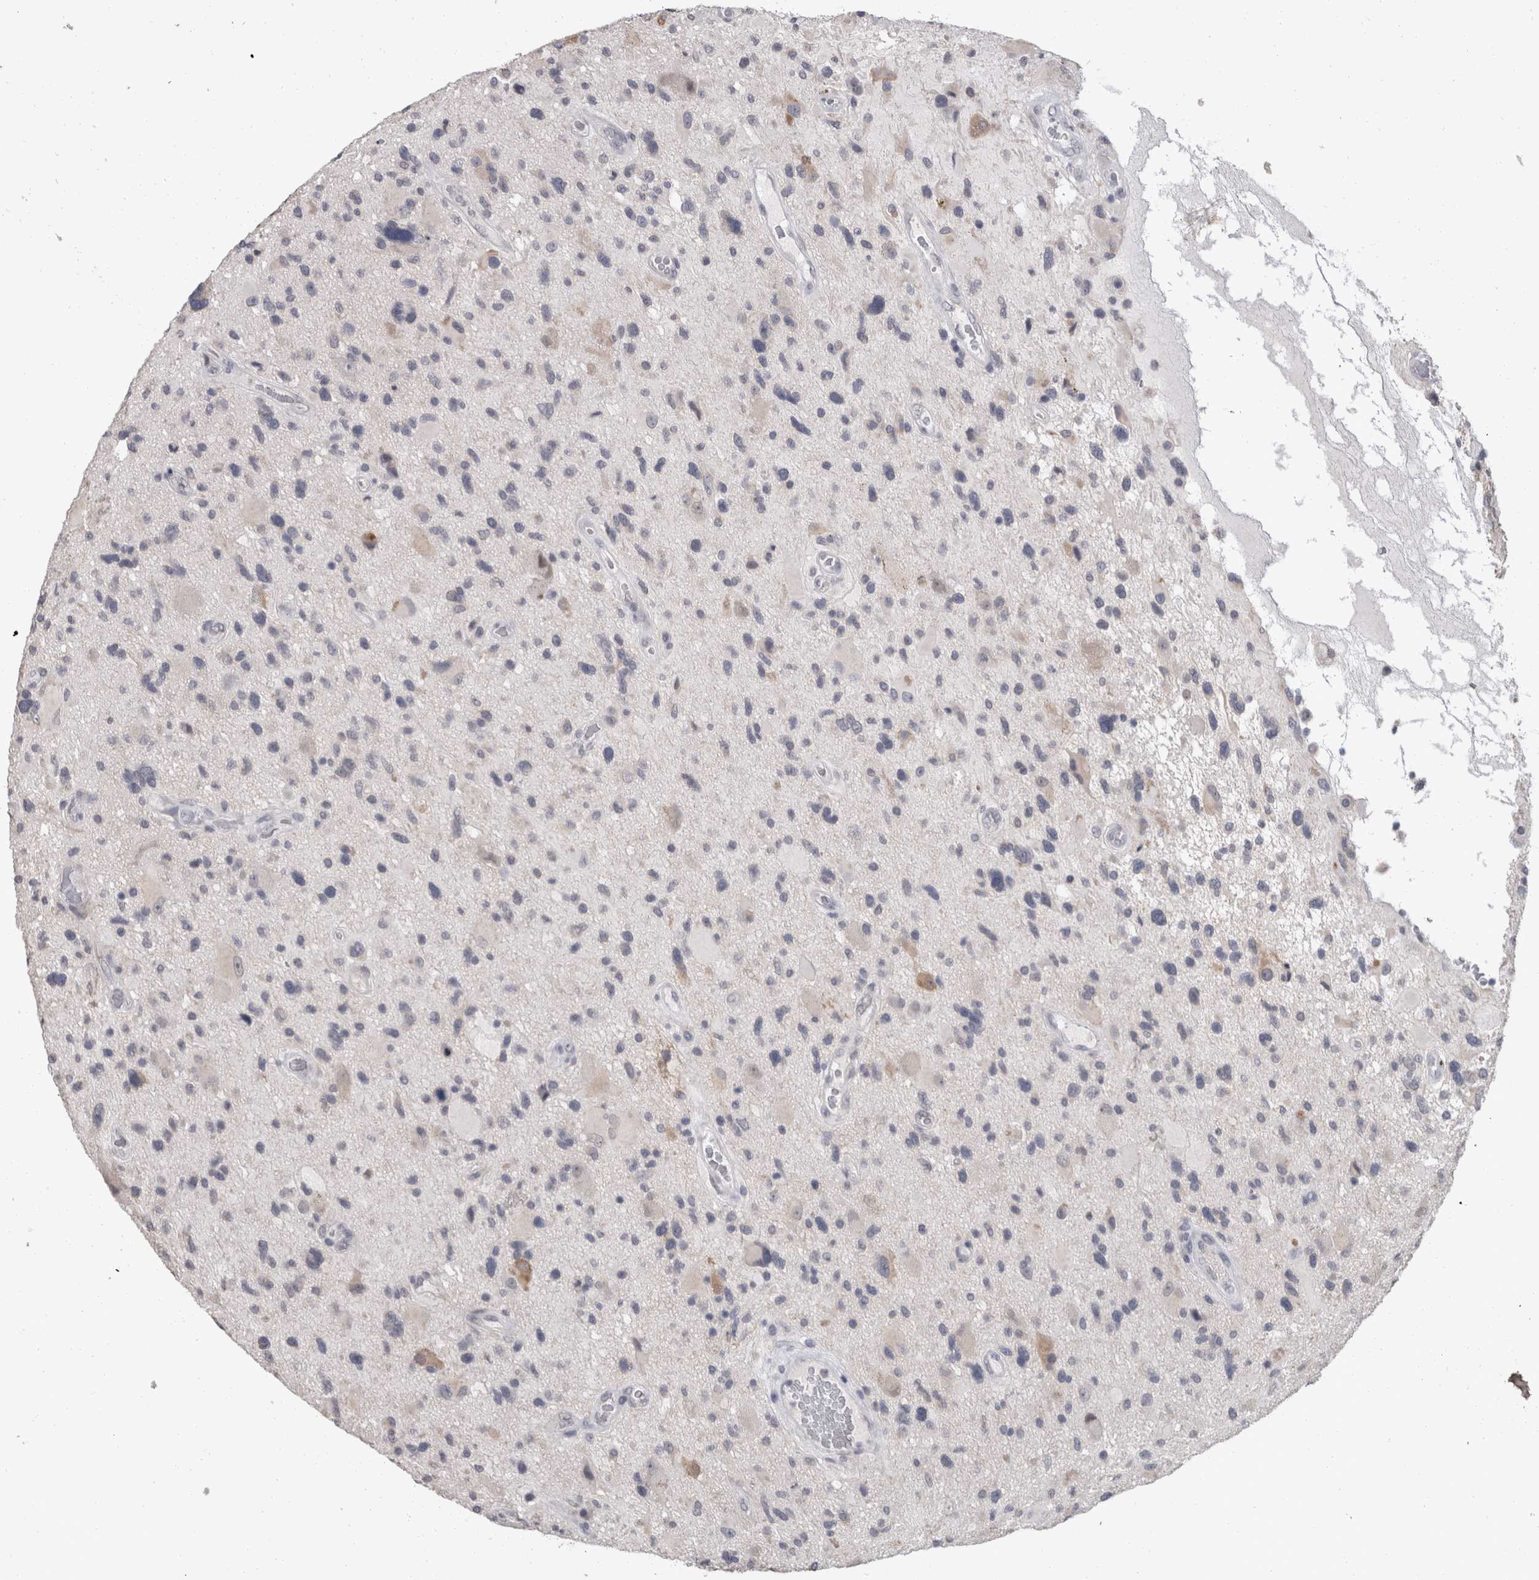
{"staining": {"intensity": "negative", "quantity": "none", "location": "none"}, "tissue": "glioma", "cell_type": "Tumor cells", "image_type": "cancer", "snomed": [{"axis": "morphology", "description": "Glioma, malignant, High grade"}, {"axis": "topography", "description": "Brain"}], "caption": "A photomicrograph of glioma stained for a protein demonstrates no brown staining in tumor cells.", "gene": "FHOD3", "patient": {"sex": "male", "age": 33}}